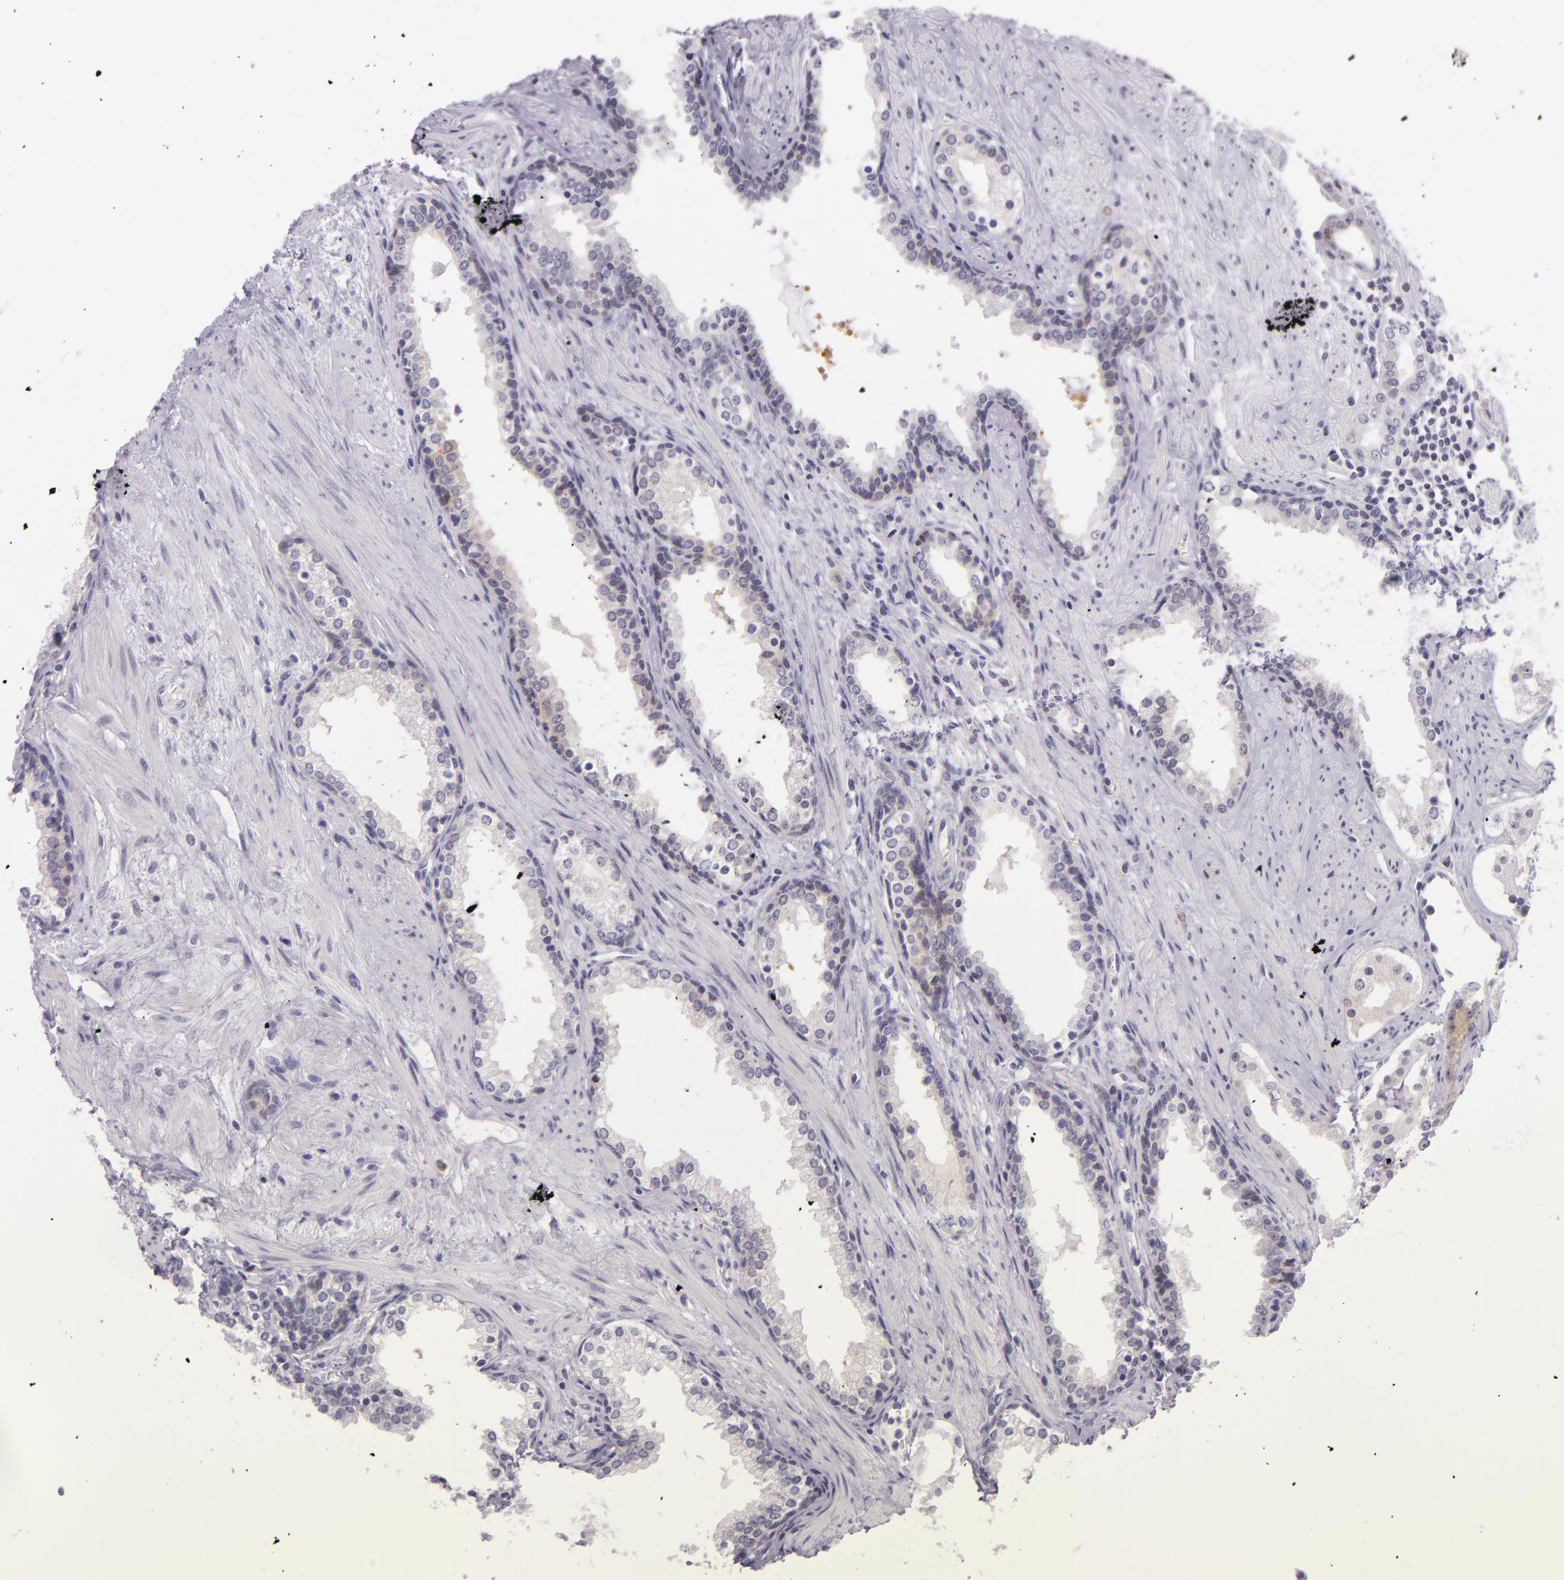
{"staining": {"intensity": "weak", "quantity": "<25%", "location": "cytoplasmic/membranous"}, "tissue": "prostate cancer", "cell_type": "Tumor cells", "image_type": "cancer", "snomed": [{"axis": "morphology", "description": "Adenocarcinoma, Medium grade"}, {"axis": "topography", "description": "Prostate"}], "caption": "An IHC image of prostate cancer is shown. There is no staining in tumor cells of prostate cancer.", "gene": "HSP90AA1", "patient": {"sex": "male", "age": 73}}